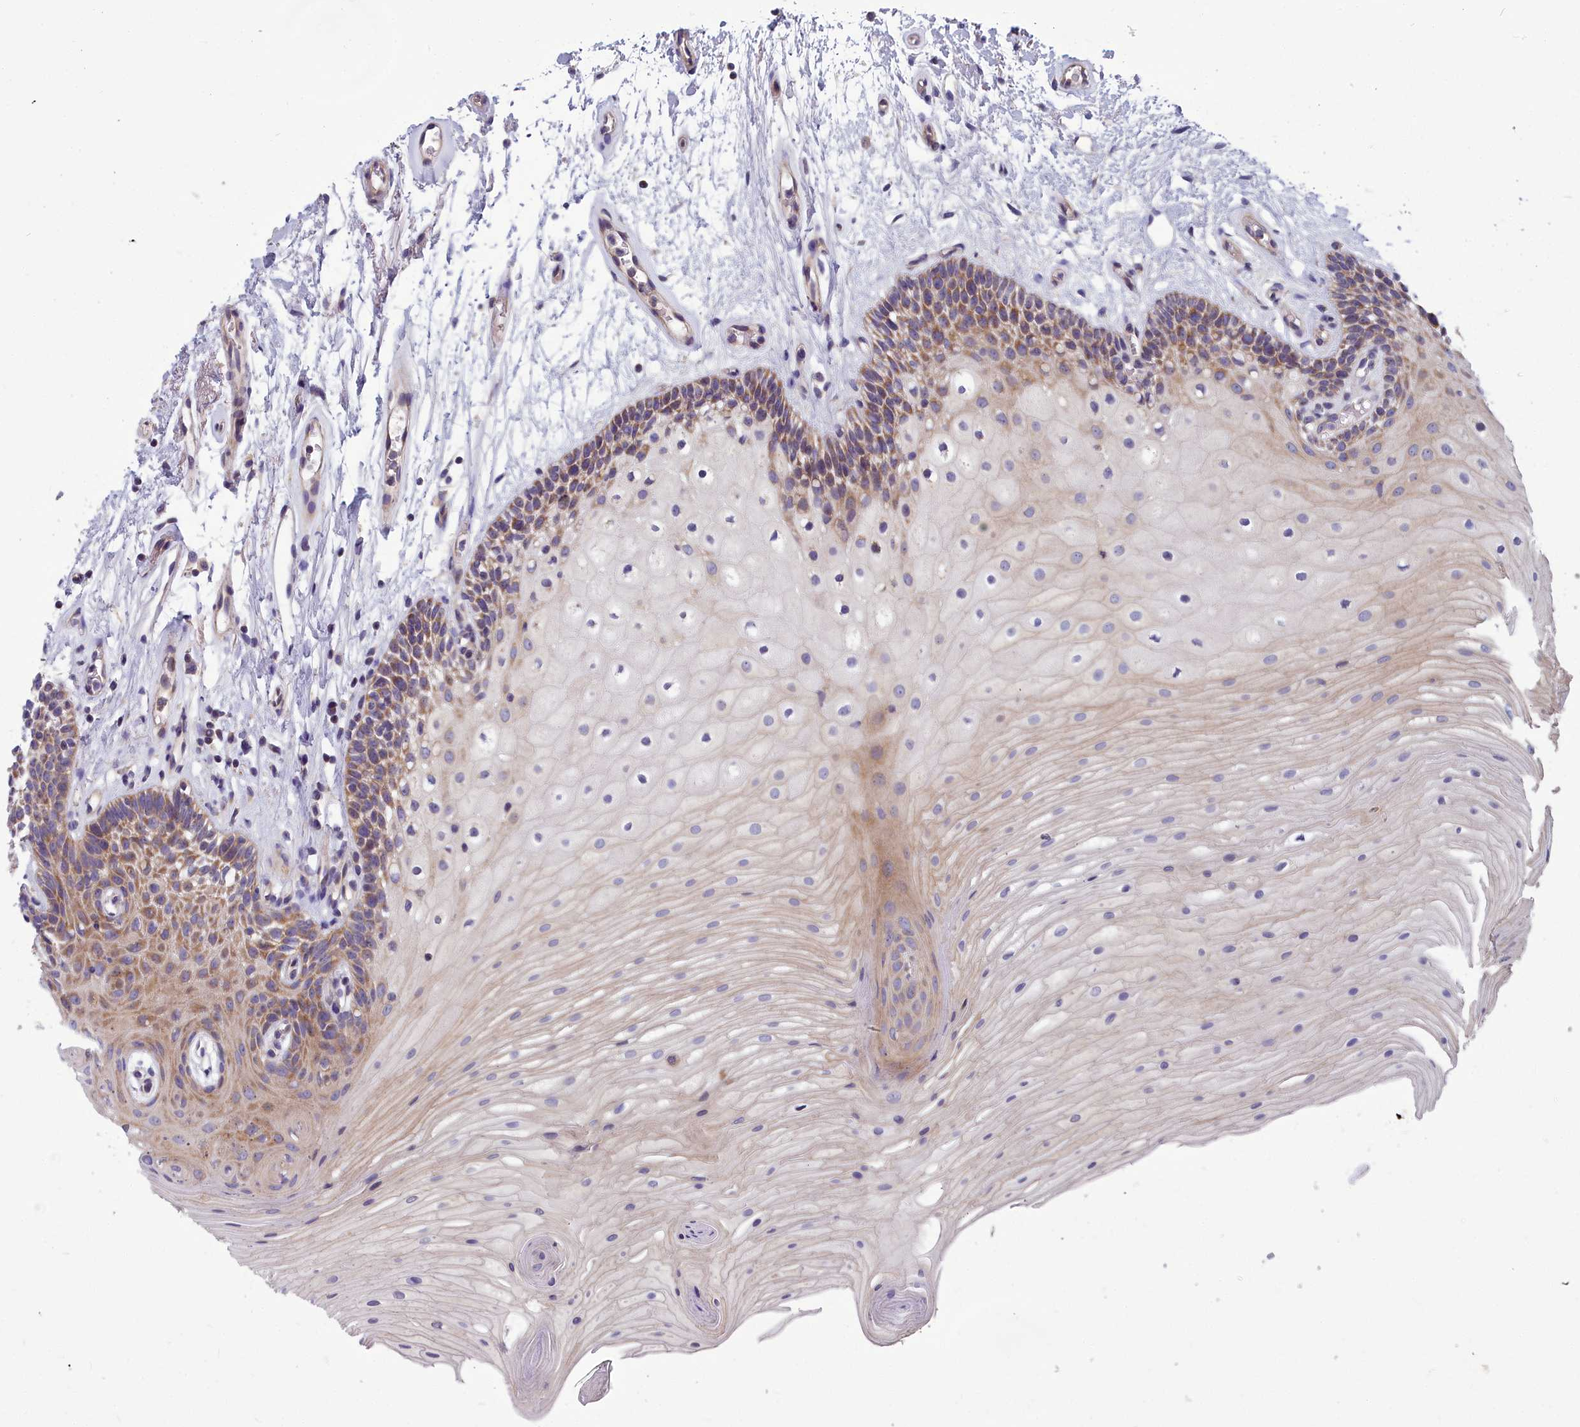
{"staining": {"intensity": "moderate", "quantity": "25%-75%", "location": "cytoplasmic/membranous"}, "tissue": "oral mucosa", "cell_type": "Squamous epithelial cells", "image_type": "normal", "snomed": [{"axis": "morphology", "description": "Normal tissue, NOS"}, {"axis": "topography", "description": "Oral tissue"}], "caption": "IHC micrograph of normal oral mucosa: human oral mucosa stained using IHC displays medium levels of moderate protein expression localized specifically in the cytoplasmic/membranous of squamous epithelial cells, appearing as a cytoplasmic/membranous brown color.", "gene": "COX20", "patient": {"sex": "female", "age": 80}}